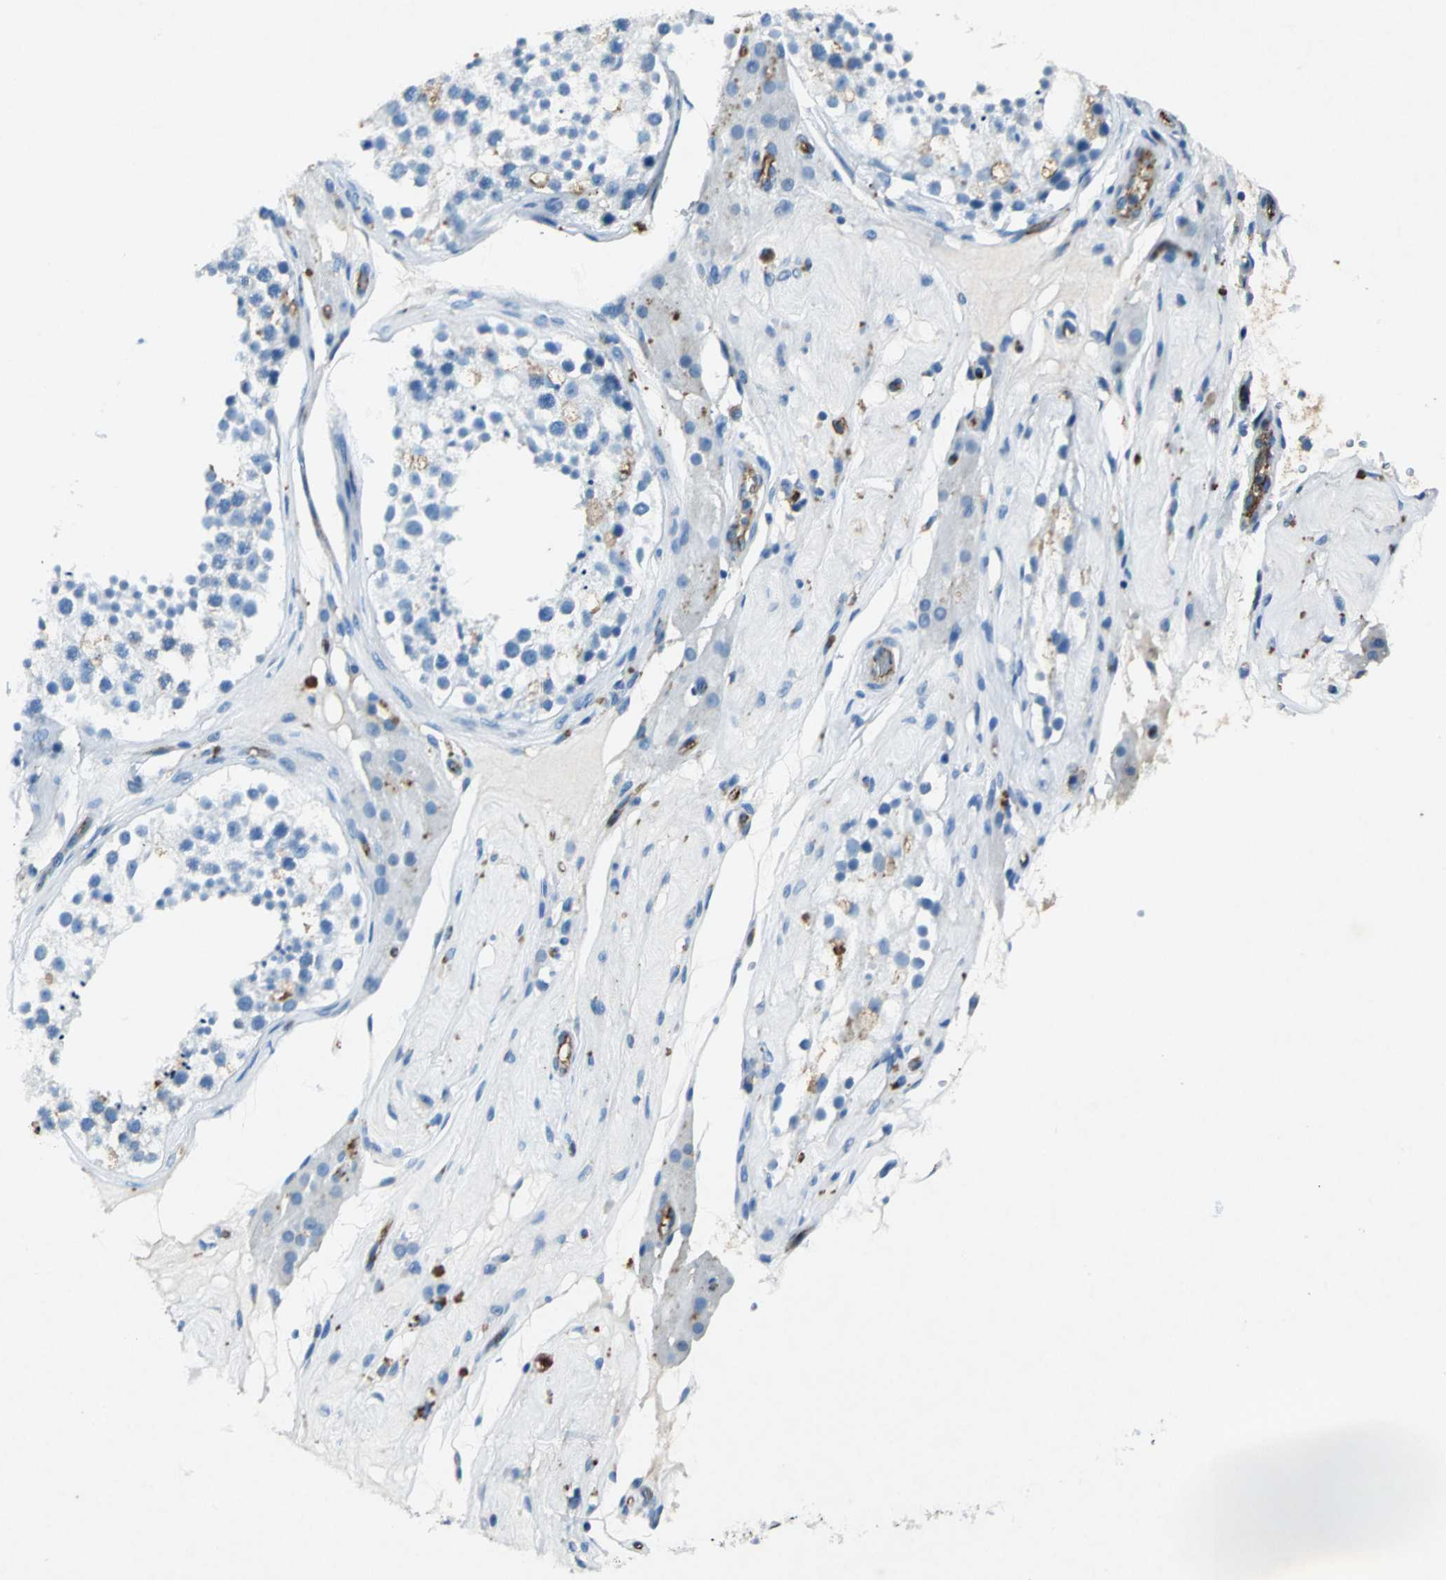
{"staining": {"intensity": "moderate", "quantity": "<25%", "location": "cytoplasmic/membranous"}, "tissue": "testis", "cell_type": "Cells in seminiferous ducts", "image_type": "normal", "snomed": [{"axis": "morphology", "description": "Normal tissue, NOS"}, {"axis": "topography", "description": "Testis"}], "caption": "IHC staining of unremarkable testis, which demonstrates low levels of moderate cytoplasmic/membranous positivity in approximately <25% of cells in seminiferous ducts indicating moderate cytoplasmic/membranous protein expression. The staining was performed using DAB (3,3'-diaminobenzidine) (brown) for protein detection and nuclei were counterstained in hematoxylin (blue).", "gene": "RPS13", "patient": {"sex": "male", "age": 68}}